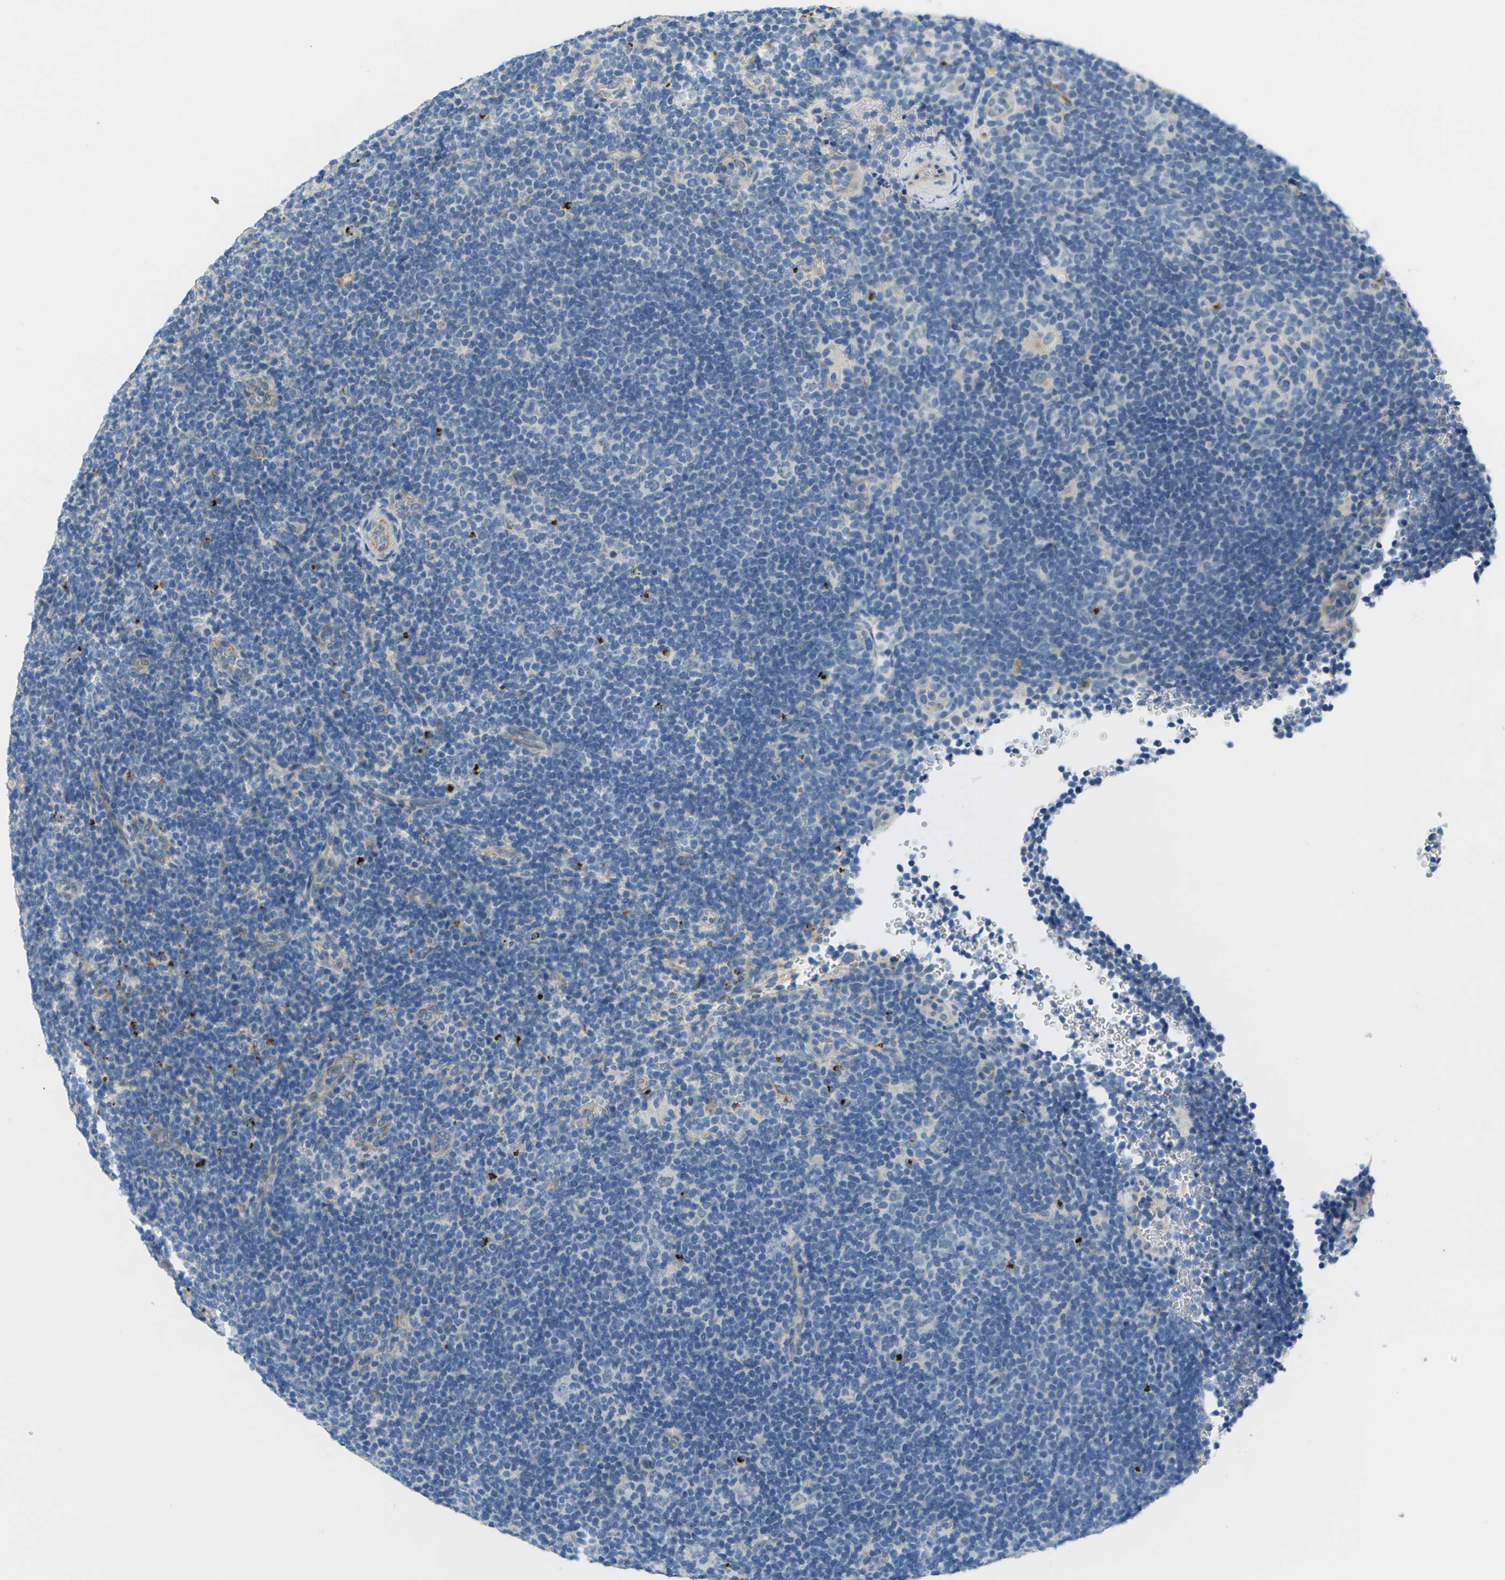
{"staining": {"intensity": "negative", "quantity": "none", "location": "none"}, "tissue": "lymphoma", "cell_type": "Tumor cells", "image_type": "cancer", "snomed": [{"axis": "morphology", "description": "Hodgkin's disease, NOS"}, {"axis": "topography", "description": "Lymph node"}], "caption": "IHC of human lymphoma displays no staining in tumor cells. (Brightfield microscopy of DAB immunohistochemistry (IHC) at high magnification).", "gene": "CYP2C8", "patient": {"sex": "female", "age": 57}}